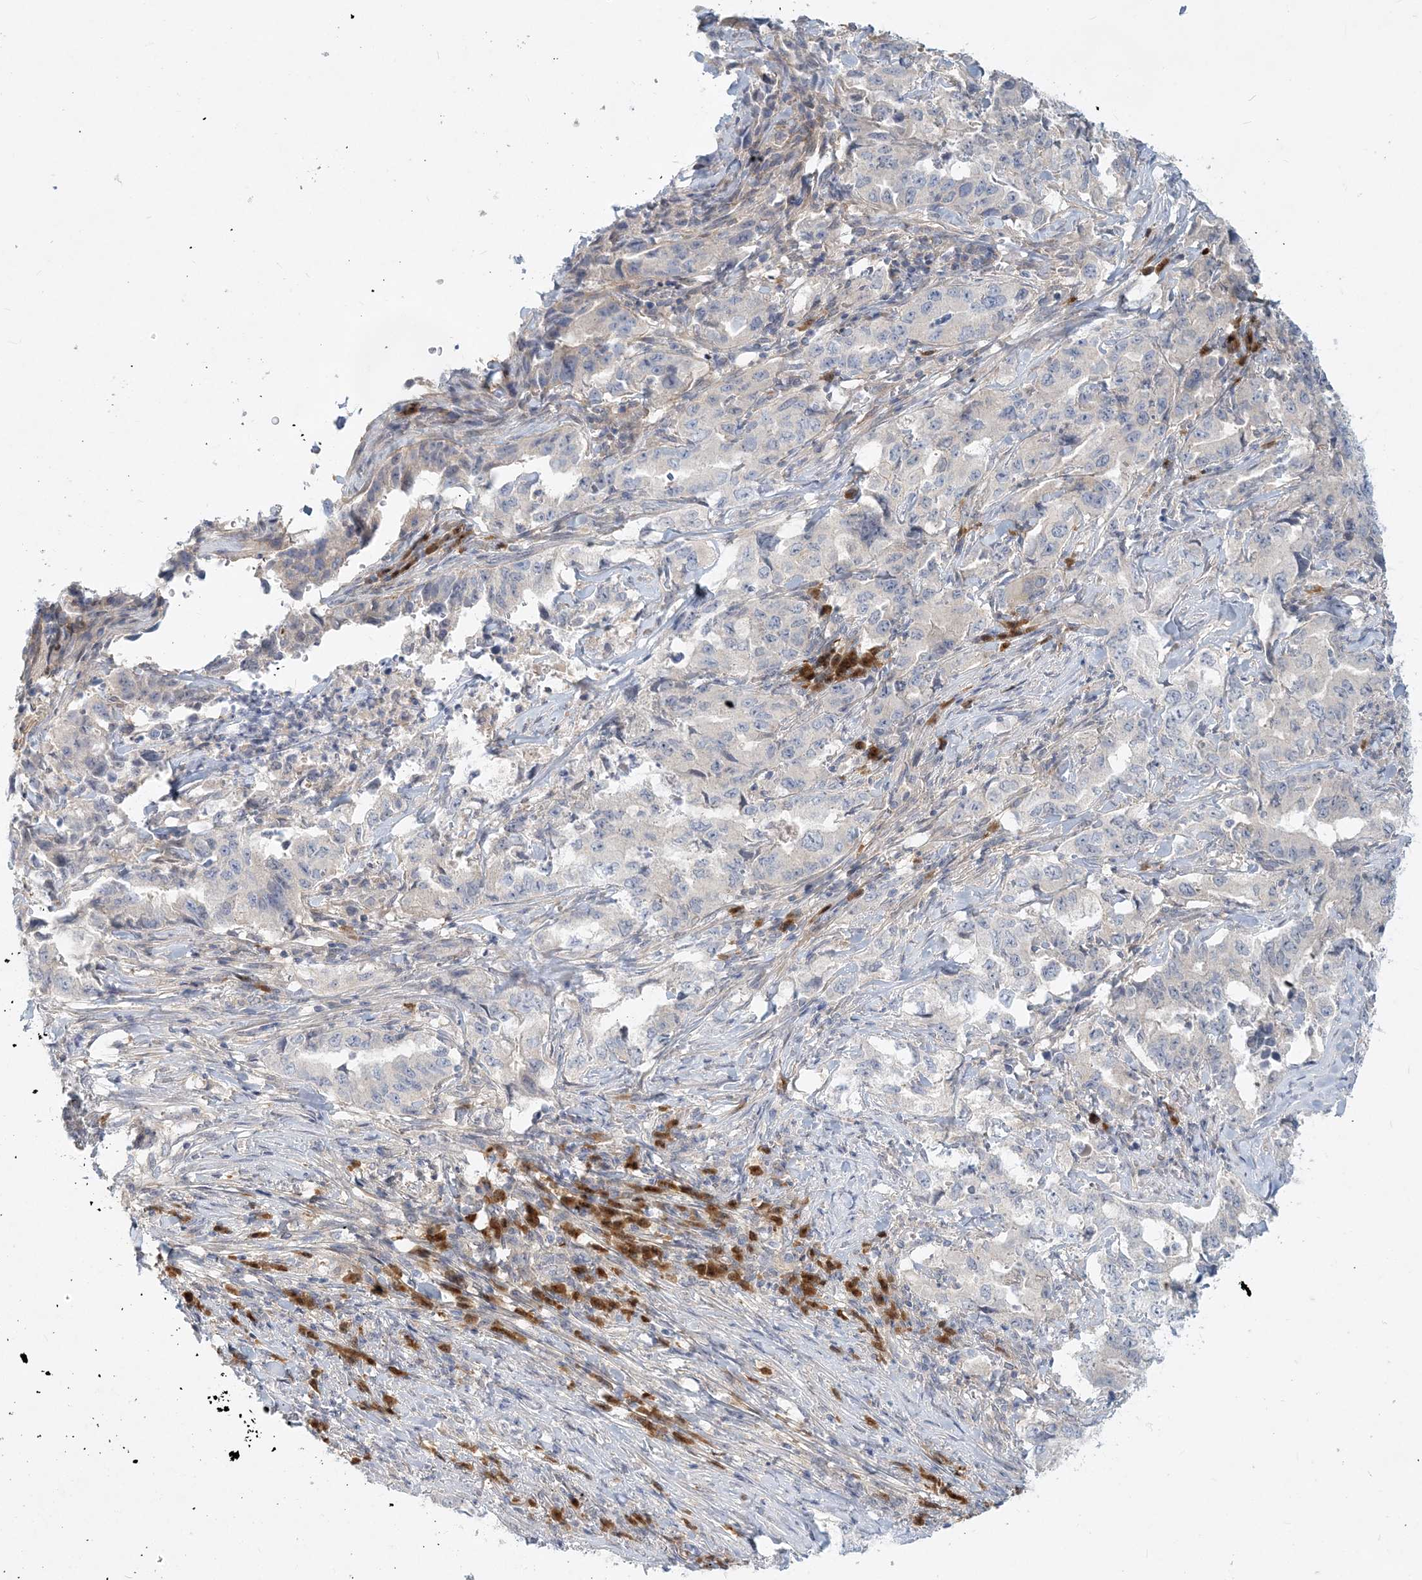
{"staining": {"intensity": "negative", "quantity": "none", "location": "none"}, "tissue": "lung cancer", "cell_type": "Tumor cells", "image_type": "cancer", "snomed": [{"axis": "morphology", "description": "Adenocarcinoma, NOS"}, {"axis": "topography", "description": "Lung"}], "caption": "The histopathology image exhibits no staining of tumor cells in lung adenocarcinoma.", "gene": "GMPPA", "patient": {"sex": "female", "age": 51}}